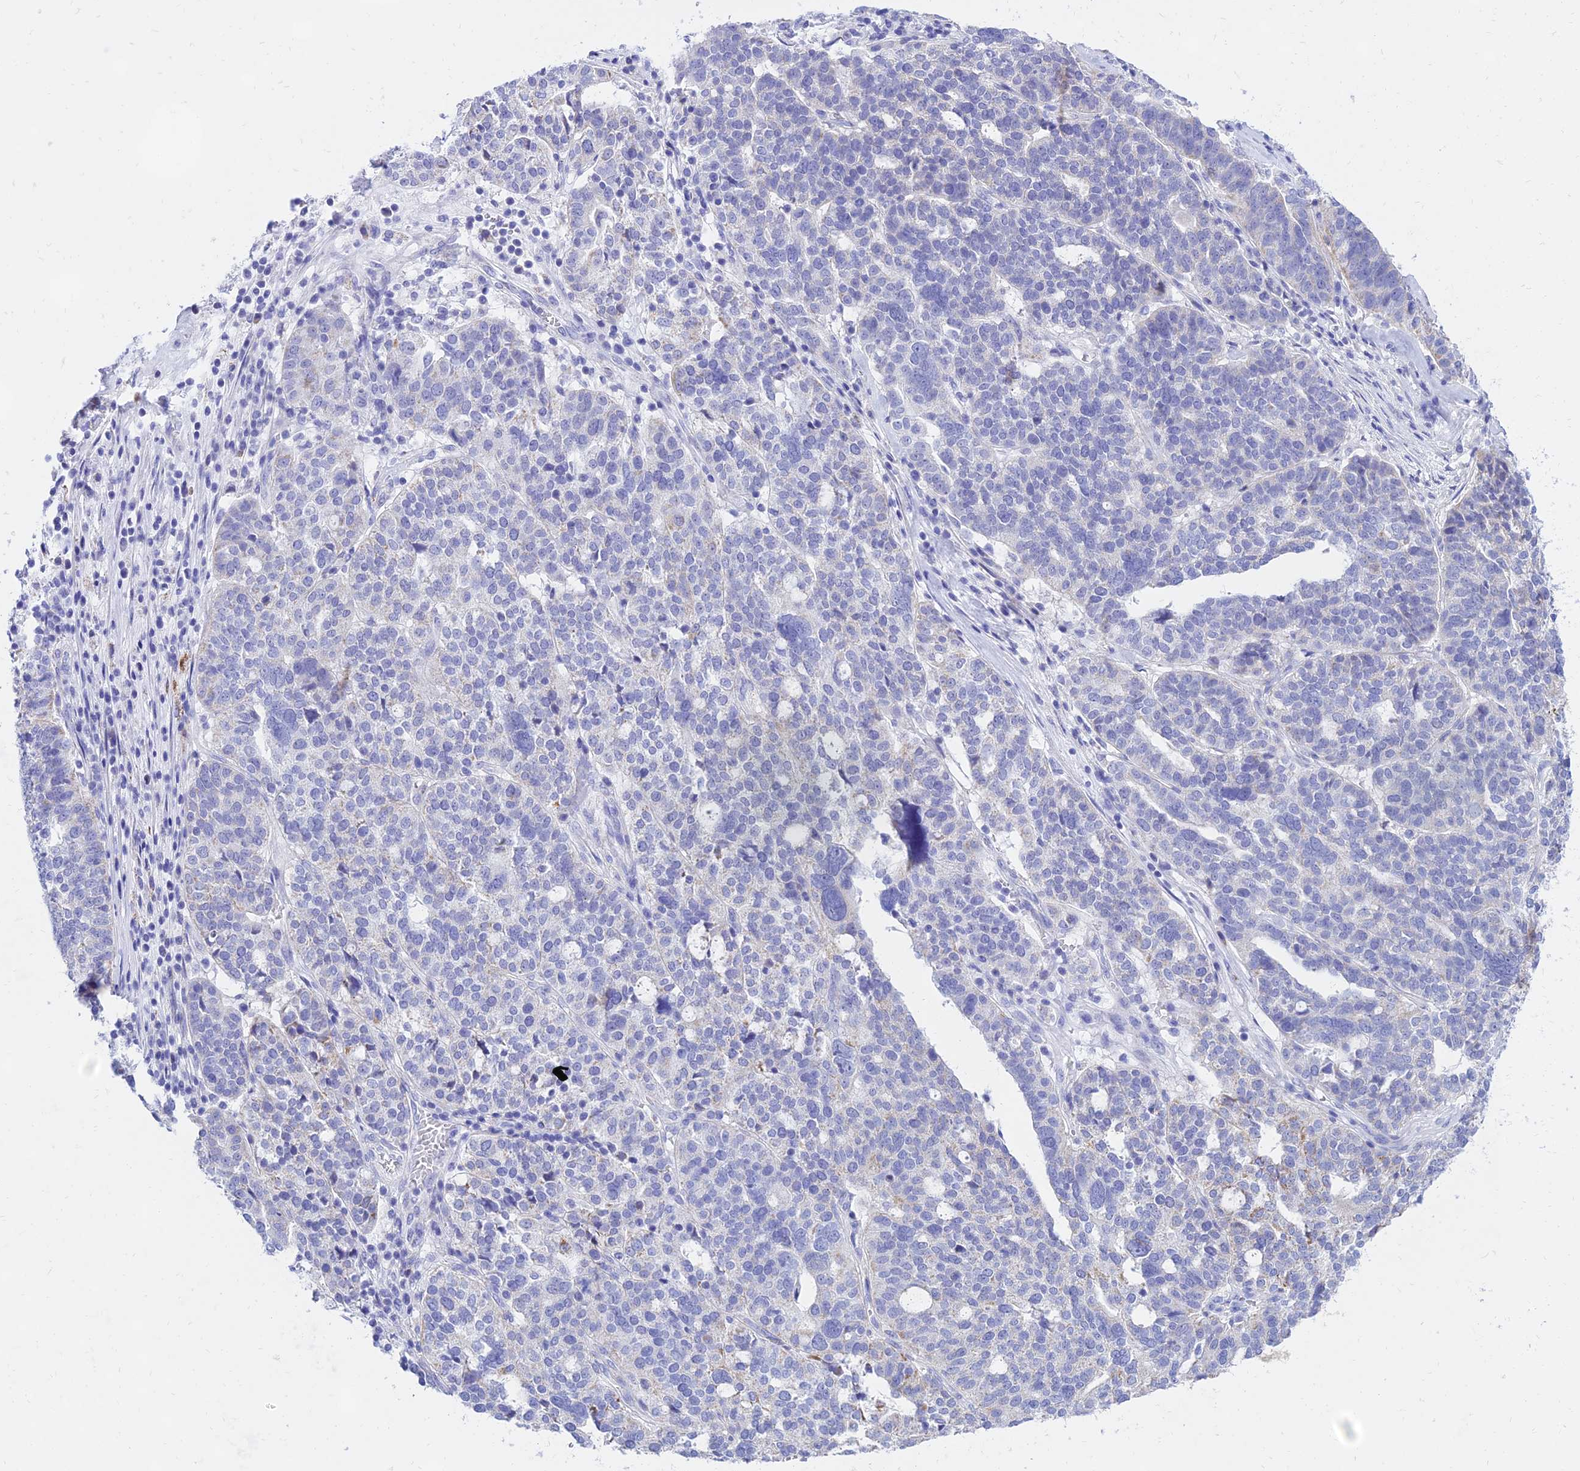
{"staining": {"intensity": "negative", "quantity": "none", "location": "none"}, "tissue": "ovarian cancer", "cell_type": "Tumor cells", "image_type": "cancer", "snomed": [{"axis": "morphology", "description": "Cystadenocarcinoma, serous, NOS"}, {"axis": "topography", "description": "Ovary"}], "caption": "This is an immunohistochemistry (IHC) image of serous cystadenocarcinoma (ovarian). There is no staining in tumor cells.", "gene": "PKN3", "patient": {"sex": "female", "age": 59}}